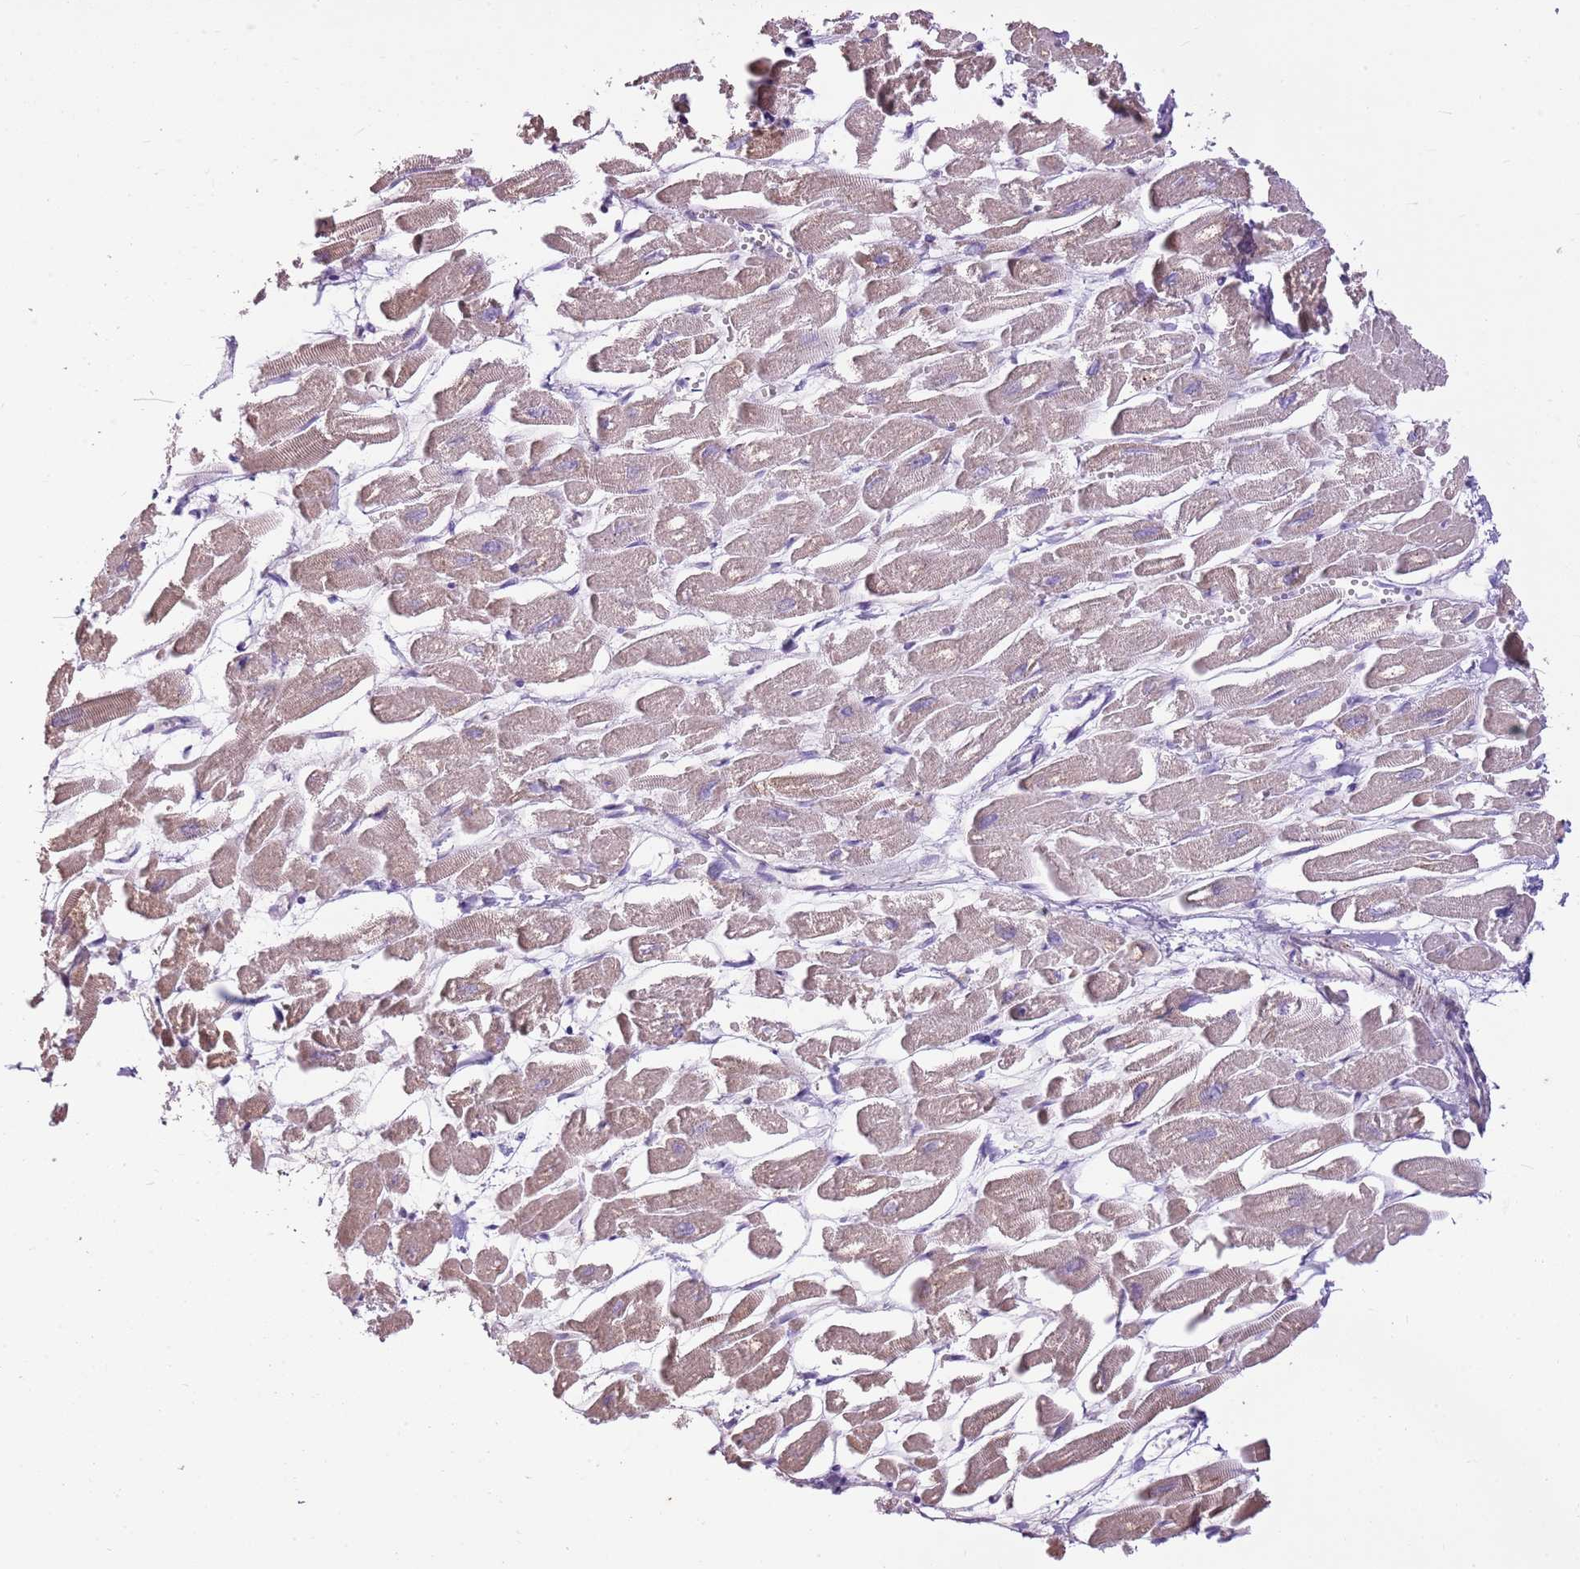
{"staining": {"intensity": "moderate", "quantity": ">75%", "location": "cytoplasmic/membranous"}, "tissue": "heart muscle", "cell_type": "Cardiomyocytes", "image_type": "normal", "snomed": [{"axis": "morphology", "description": "Normal tissue, NOS"}, {"axis": "topography", "description": "Heart"}], "caption": "Immunohistochemistry photomicrograph of unremarkable heart muscle: heart muscle stained using immunohistochemistry (IHC) shows medium levels of moderate protein expression localized specifically in the cytoplasmic/membranous of cardiomyocytes, appearing as a cytoplasmic/membranous brown color.", "gene": "CNPPD1", "patient": {"sex": "male", "age": 54}}